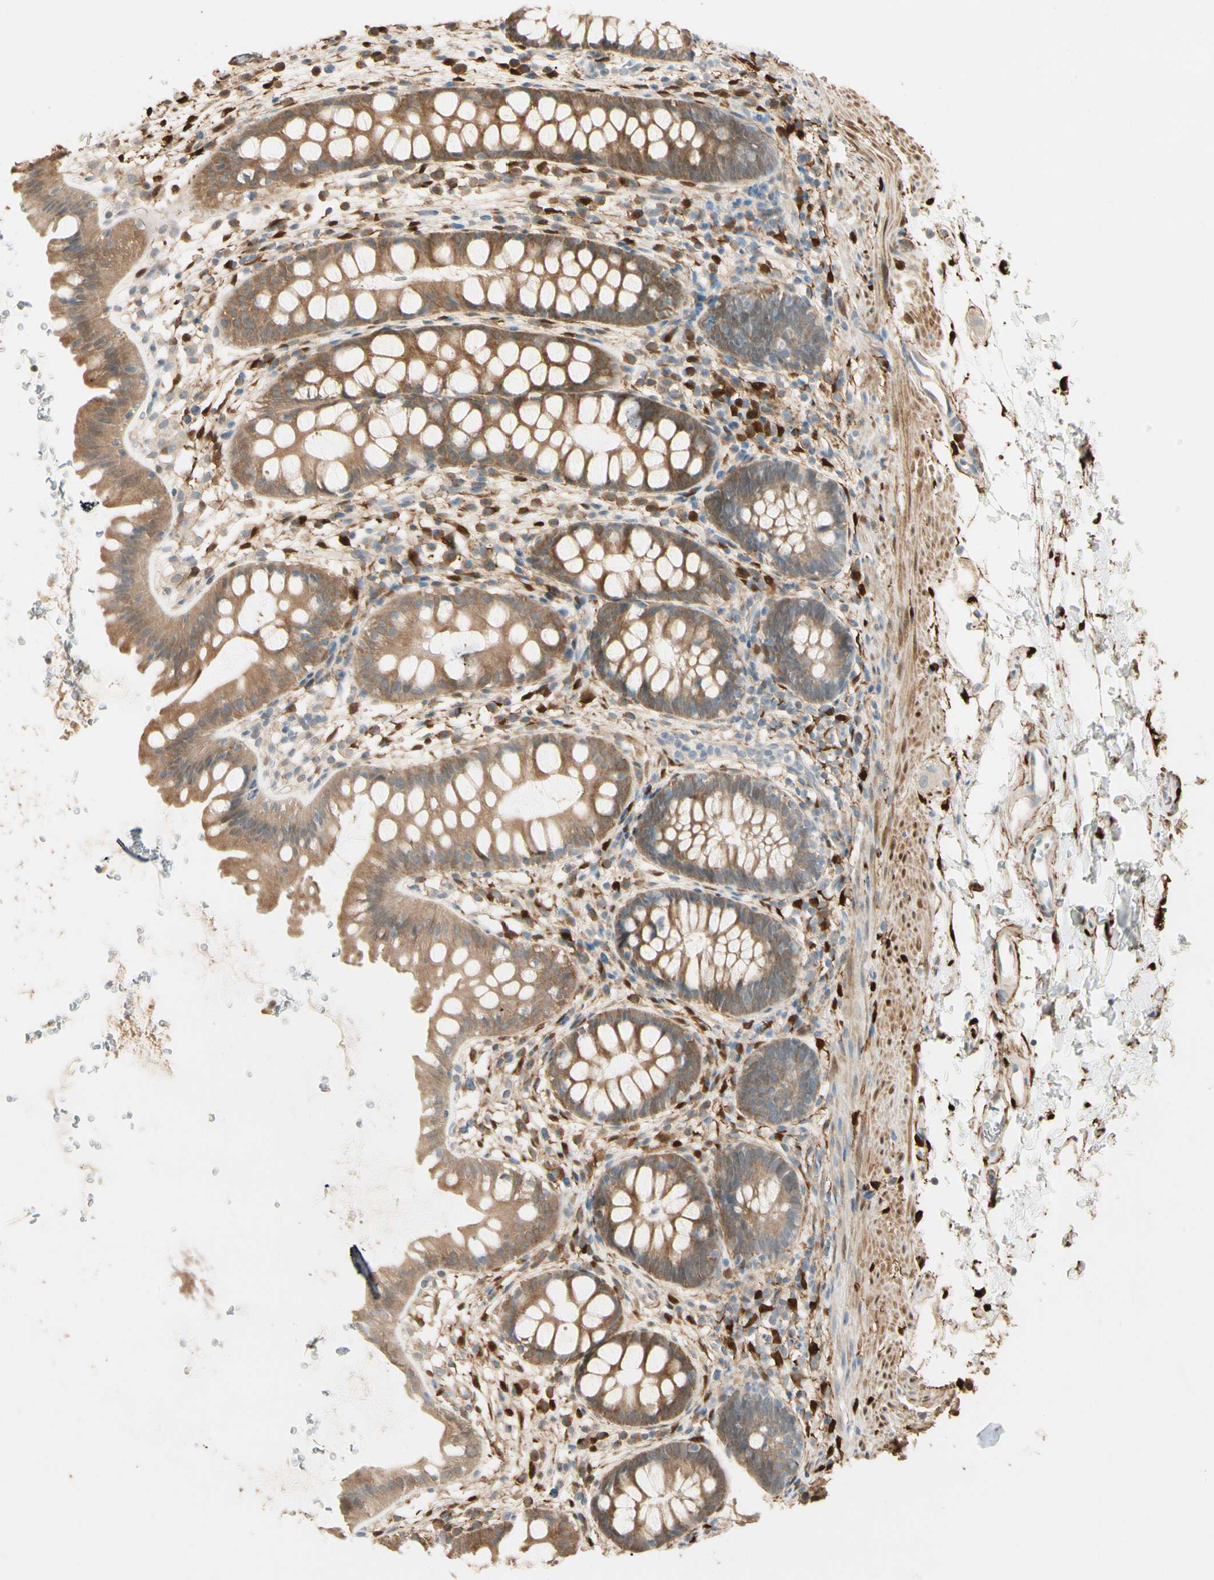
{"staining": {"intensity": "moderate", "quantity": ">75%", "location": "cytoplasmic/membranous"}, "tissue": "rectum", "cell_type": "Glandular cells", "image_type": "normal", "snomed": [{"axis": "morphology", "description": "Normal tissue, NOS"}, {"axis": "topography", "description": "Rectum"}], "caption": "Rectum was stained to show a protein in brown. There is medium levels of moderate cytoplasmic/membranous expression in approximately >75% of glandular cells. The staining was performed using DAB, with brown indicating positive protein expression. Nuclei are stained blue with hematoxylin.", "gene": "GNE", "patient": {"sex": "female", "age": 24}}